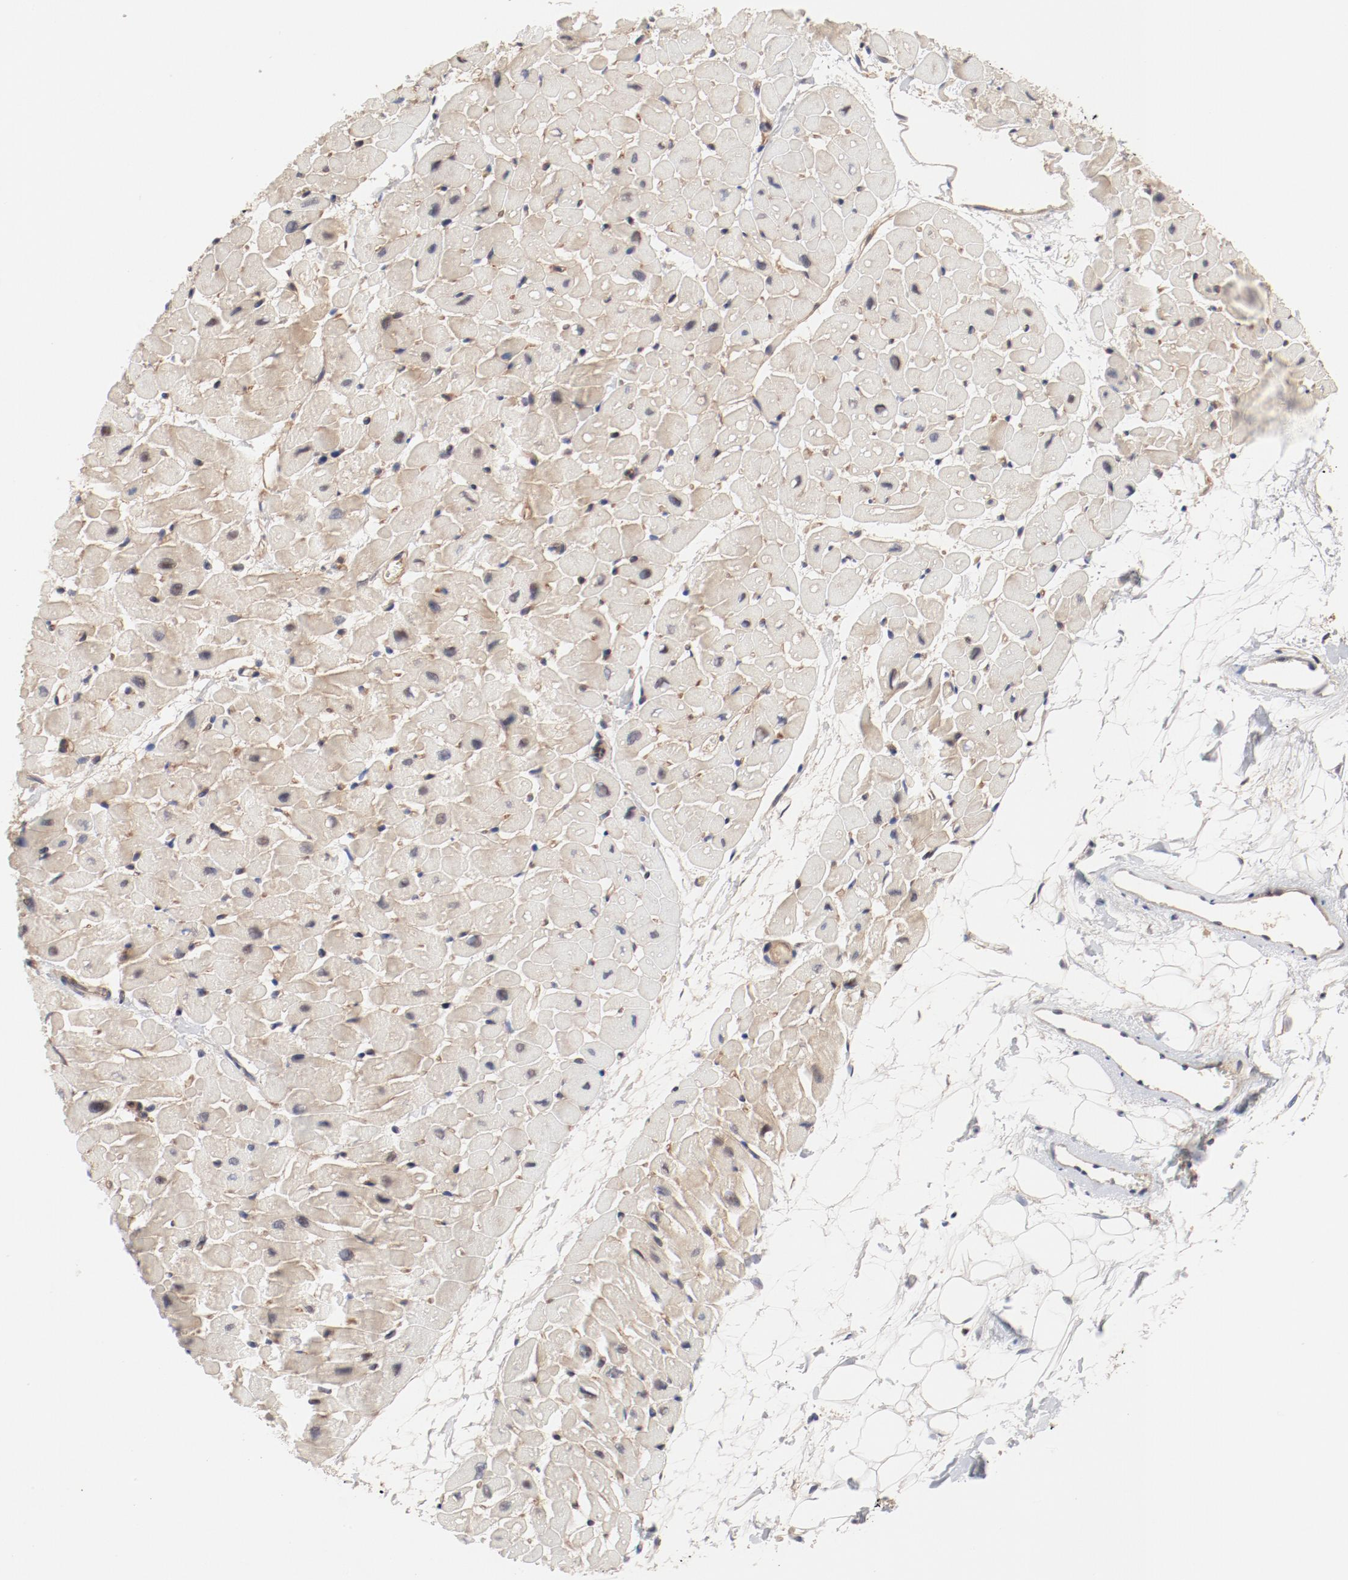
{"staining": {"intensity": "negative", "quantity": "none", "location": "none"}, "tissue": "heart muscle", "cell_type": "Cardiomyocytes", "image_type": "normal", "snomed": [{"axis": "morphology", "description": "Normal tissue, NOS"}, {"axis": "topography", "description": "Heart"}], "caption": "Human heart muscle stained for a protein using immunohistochemistry (IHC) shows no expression in cardiomyocytes.", "gene": "PITPNM2", "patient": {"sex": "male", "age": 45}}